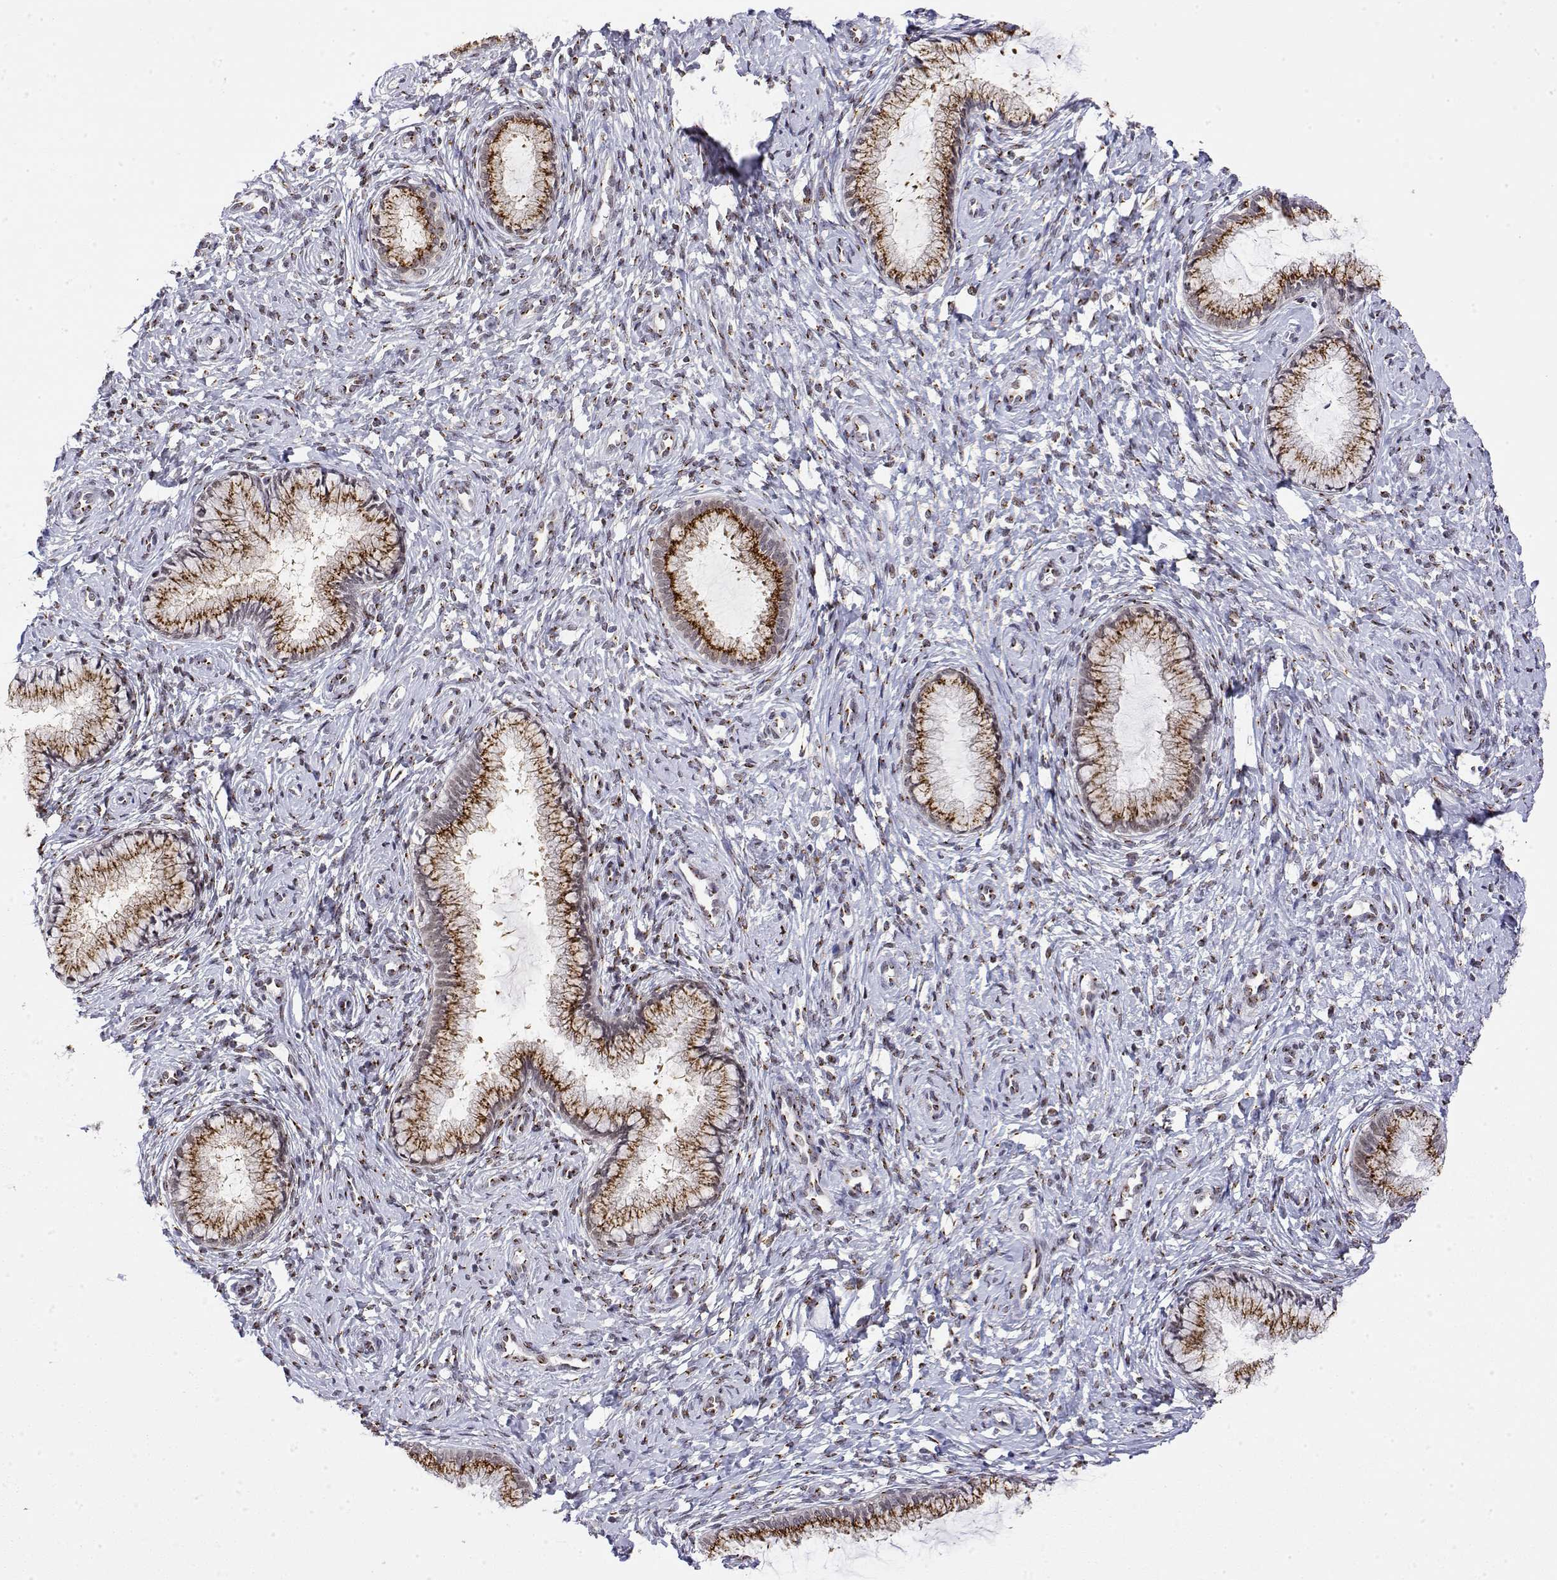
{"staining": {"intensity": "strong", "quantity": ">75%", "location": "cytoplasmic/membranous"}, "tissue": "cervix", "cell_type": "Glandular cells", "image_type": "normal", "snomed": [{"axis": "morphology", "description": "Normal tissue, NOS"}, {"axis": "topography", "description": "Cervix"}], "caption": "Strong cytoplasmic/membranous expression is appreciated in approximately >75% of glandular cells in benign cervix.", "gene": "YIPF3", "patient": {"sex": "female", "age": 37}}